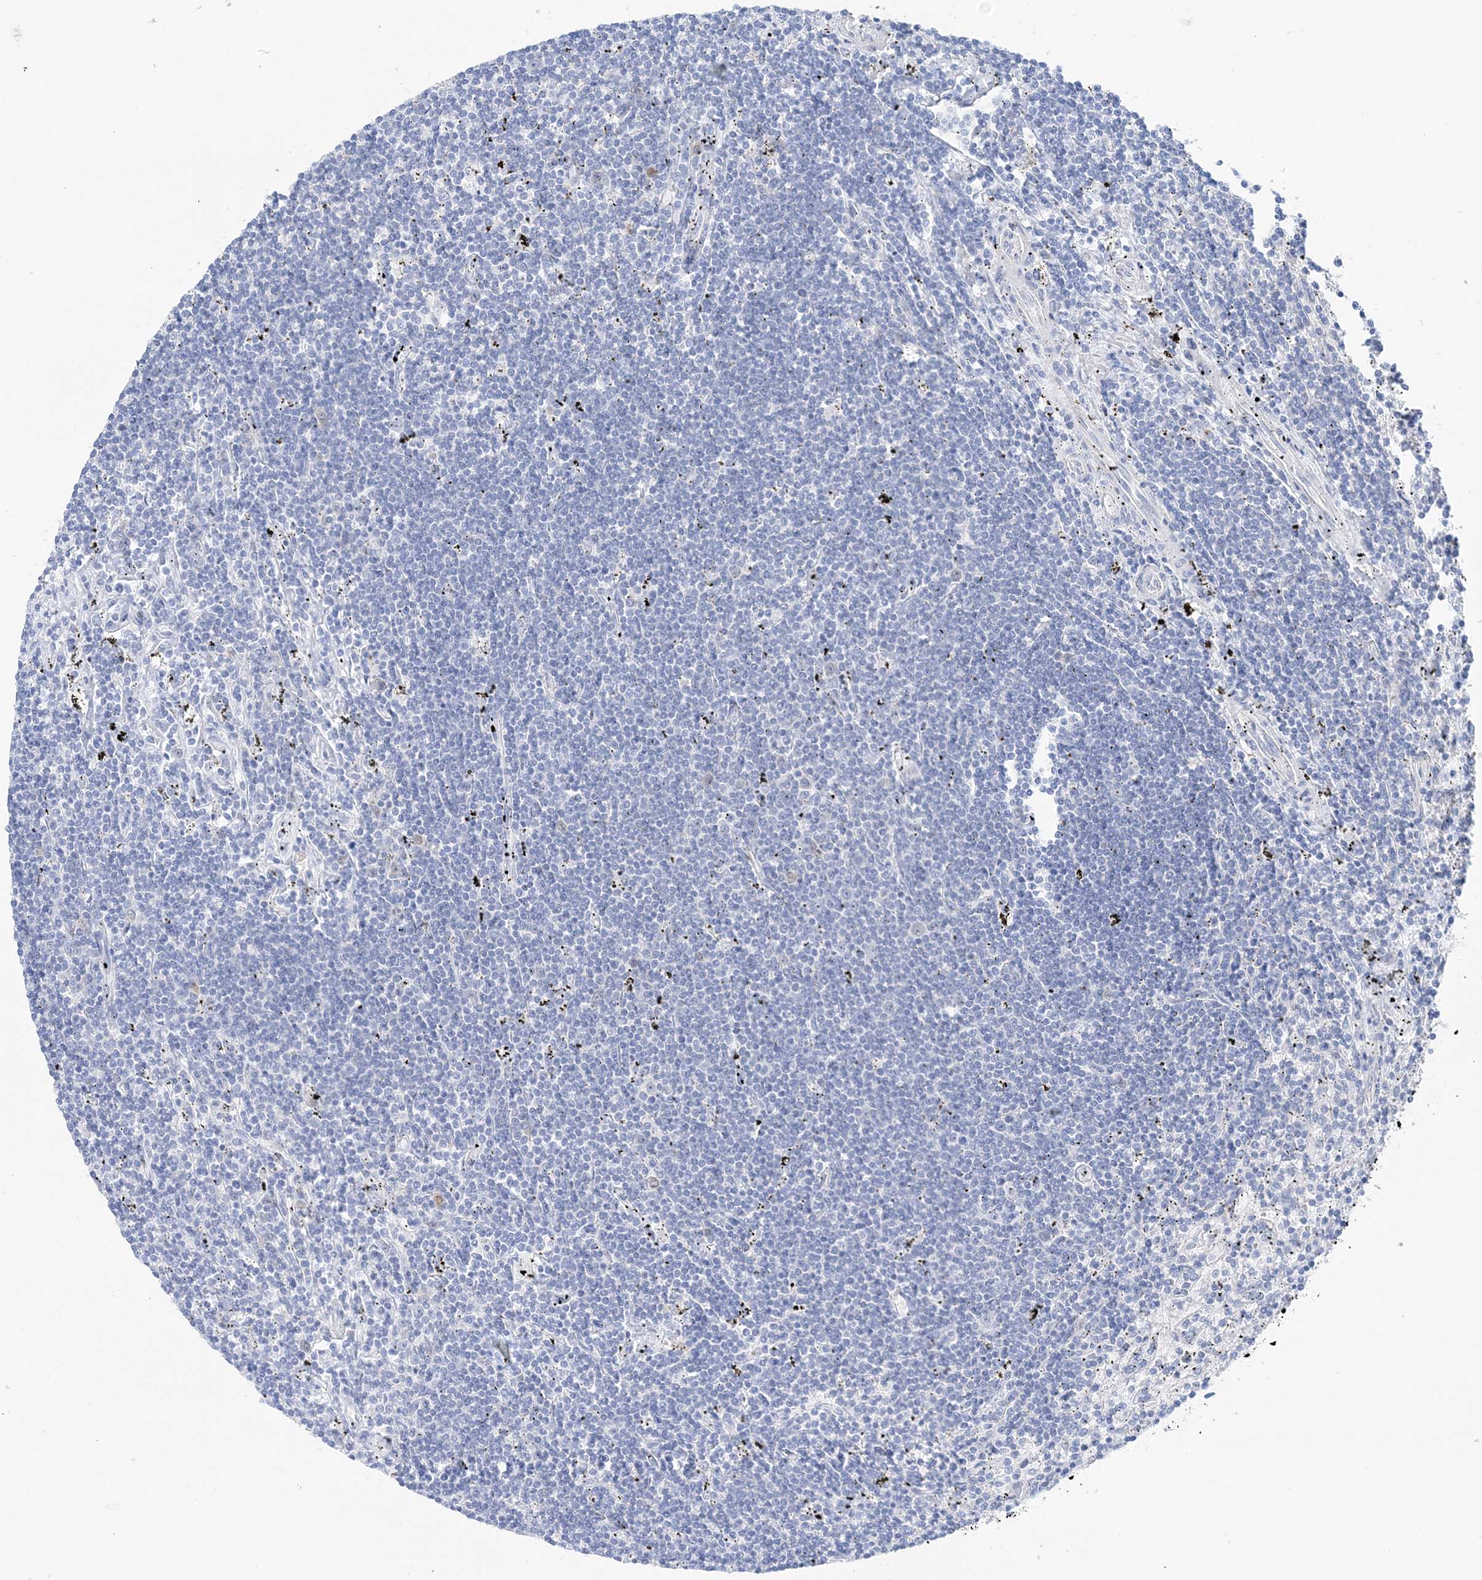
{"staining": {"intensity": "negative", "quantity": "none", "location": "none"}, "tissue": "lymphoma", "cell_type": "Tumor cells", "image_type": "cancer", "snomed": [{"axis": "morphology", "description": "Malignant lymphoma, non-Hodgkin's type, Low grade"}, {"axis": "topography", "description": "Spleen"}], "caption": "Immunohistochemistry (IHC) photomicrograph of human lymphoma stained for a protein (brown), which displays no staining in tumor cells.", "gene": "HMGCS1", "patient": {"sex": "male", "age": 76}}